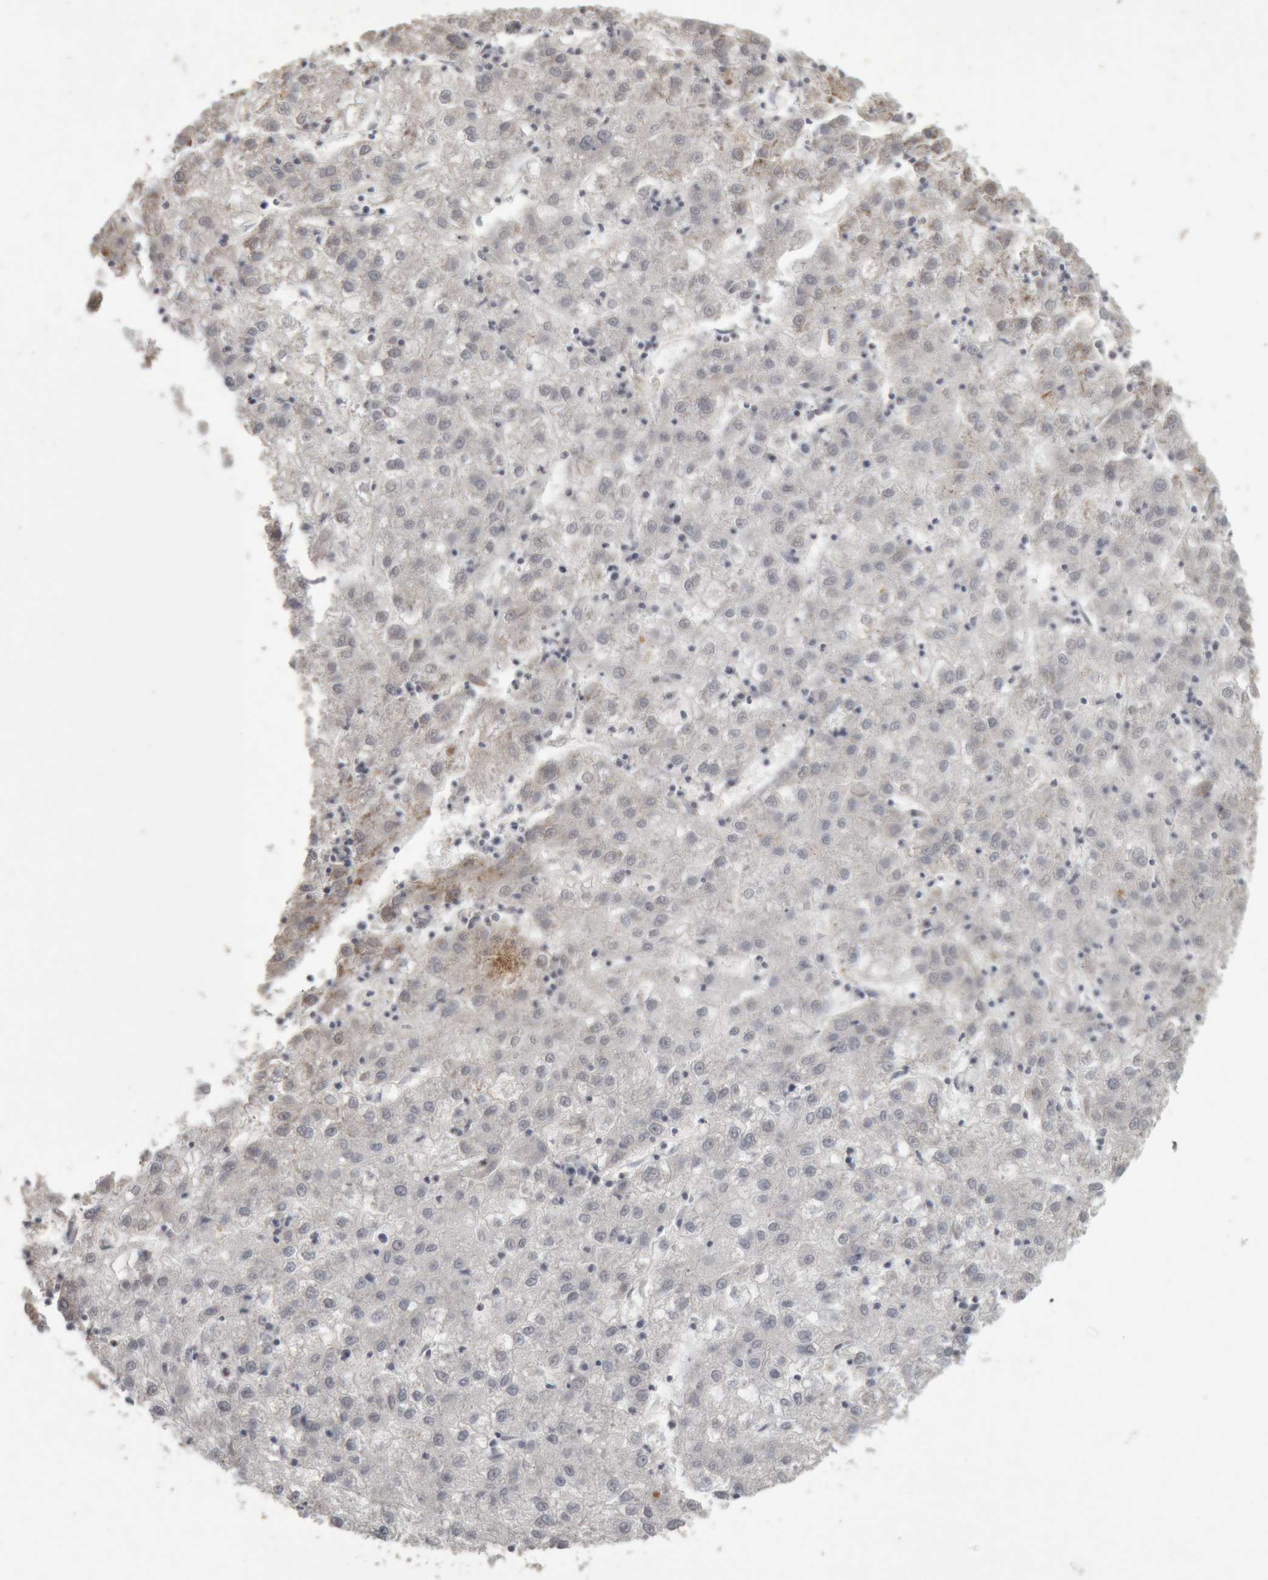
{"staining": {"intensity": "negative", "quantity": "none", "location": "none"}, "tissue": "liver cancer", "cell_type": "Tumor cells", "image_type": "cancer", "snomed": [{"axis": "morphology", "description": "Carcinoma, Hepatocellular, NOS"}, {"axis": "topography", "description": "Liver"}], "caption": "This is a photomicrograph of IHC staining of liver cancer (hepatocellular carcinoma), which shows no positivity in tumor cells.", "gene": "MEP1A", "patient": {"sex": "male", "age": 72}}